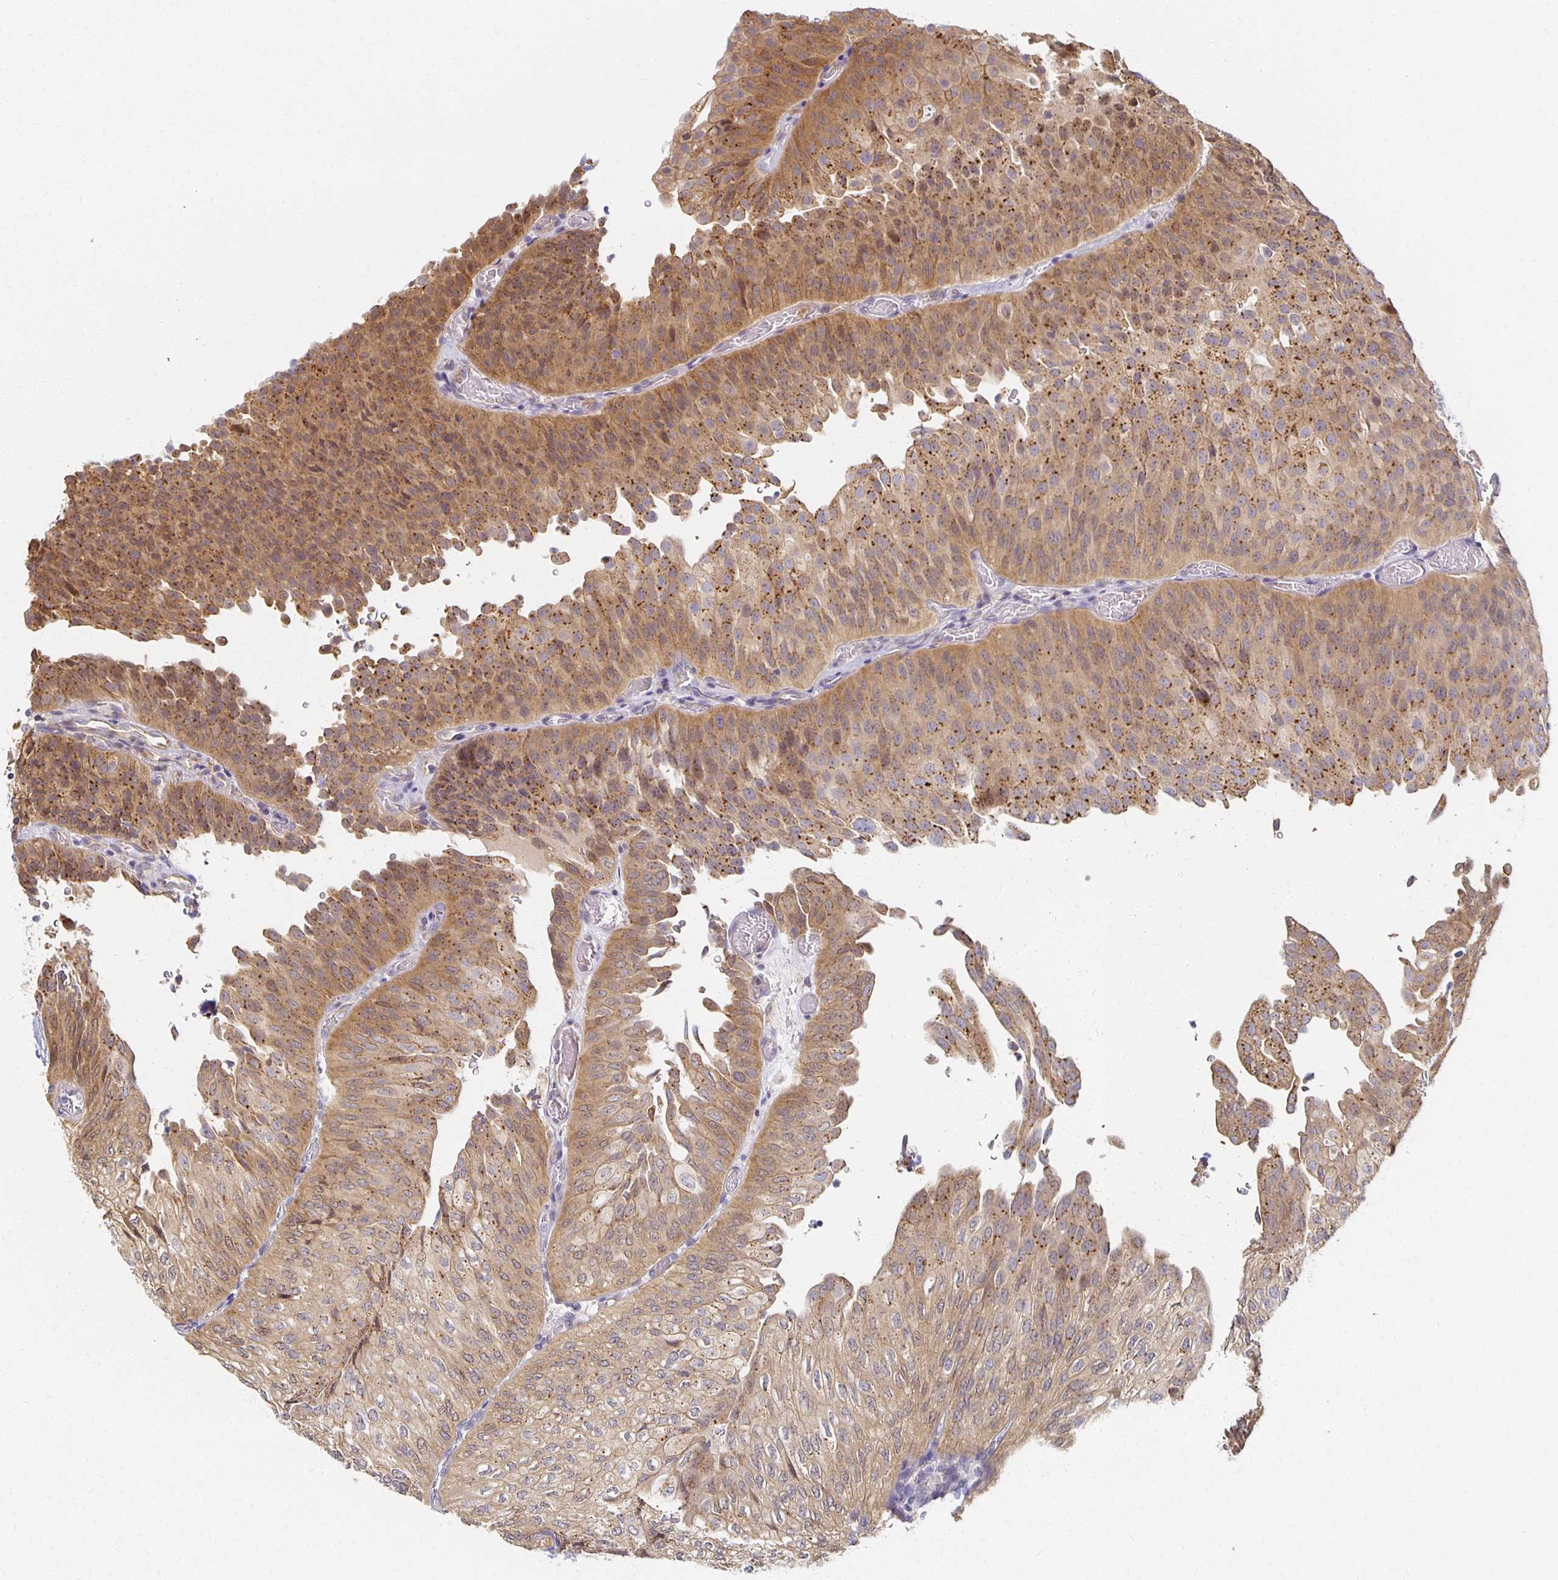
{"staining": {"intensity": "moderate", "quantity": ">75%", "location": "cytoplasmic/membranous"}, "tissue": "urothelial cancer", "cell_type": "Tumor cells", "image_type": "cancer", "snomed": [{"axis": "morphology", "description": "Urothelial carcinoma, NOS"}, {"axis": "topography", "description": "Urinary bladder"}], "caption": "Immunohistochemistry image of human transitional cell carcinoma stained for a protein (brown), which exhibits medium levels of moderate cytoplasmic/membranous positivity in approximately >75% of tumor cells.", "gene": "SORL1", "patient": {"sex": "male", "age": 62}}